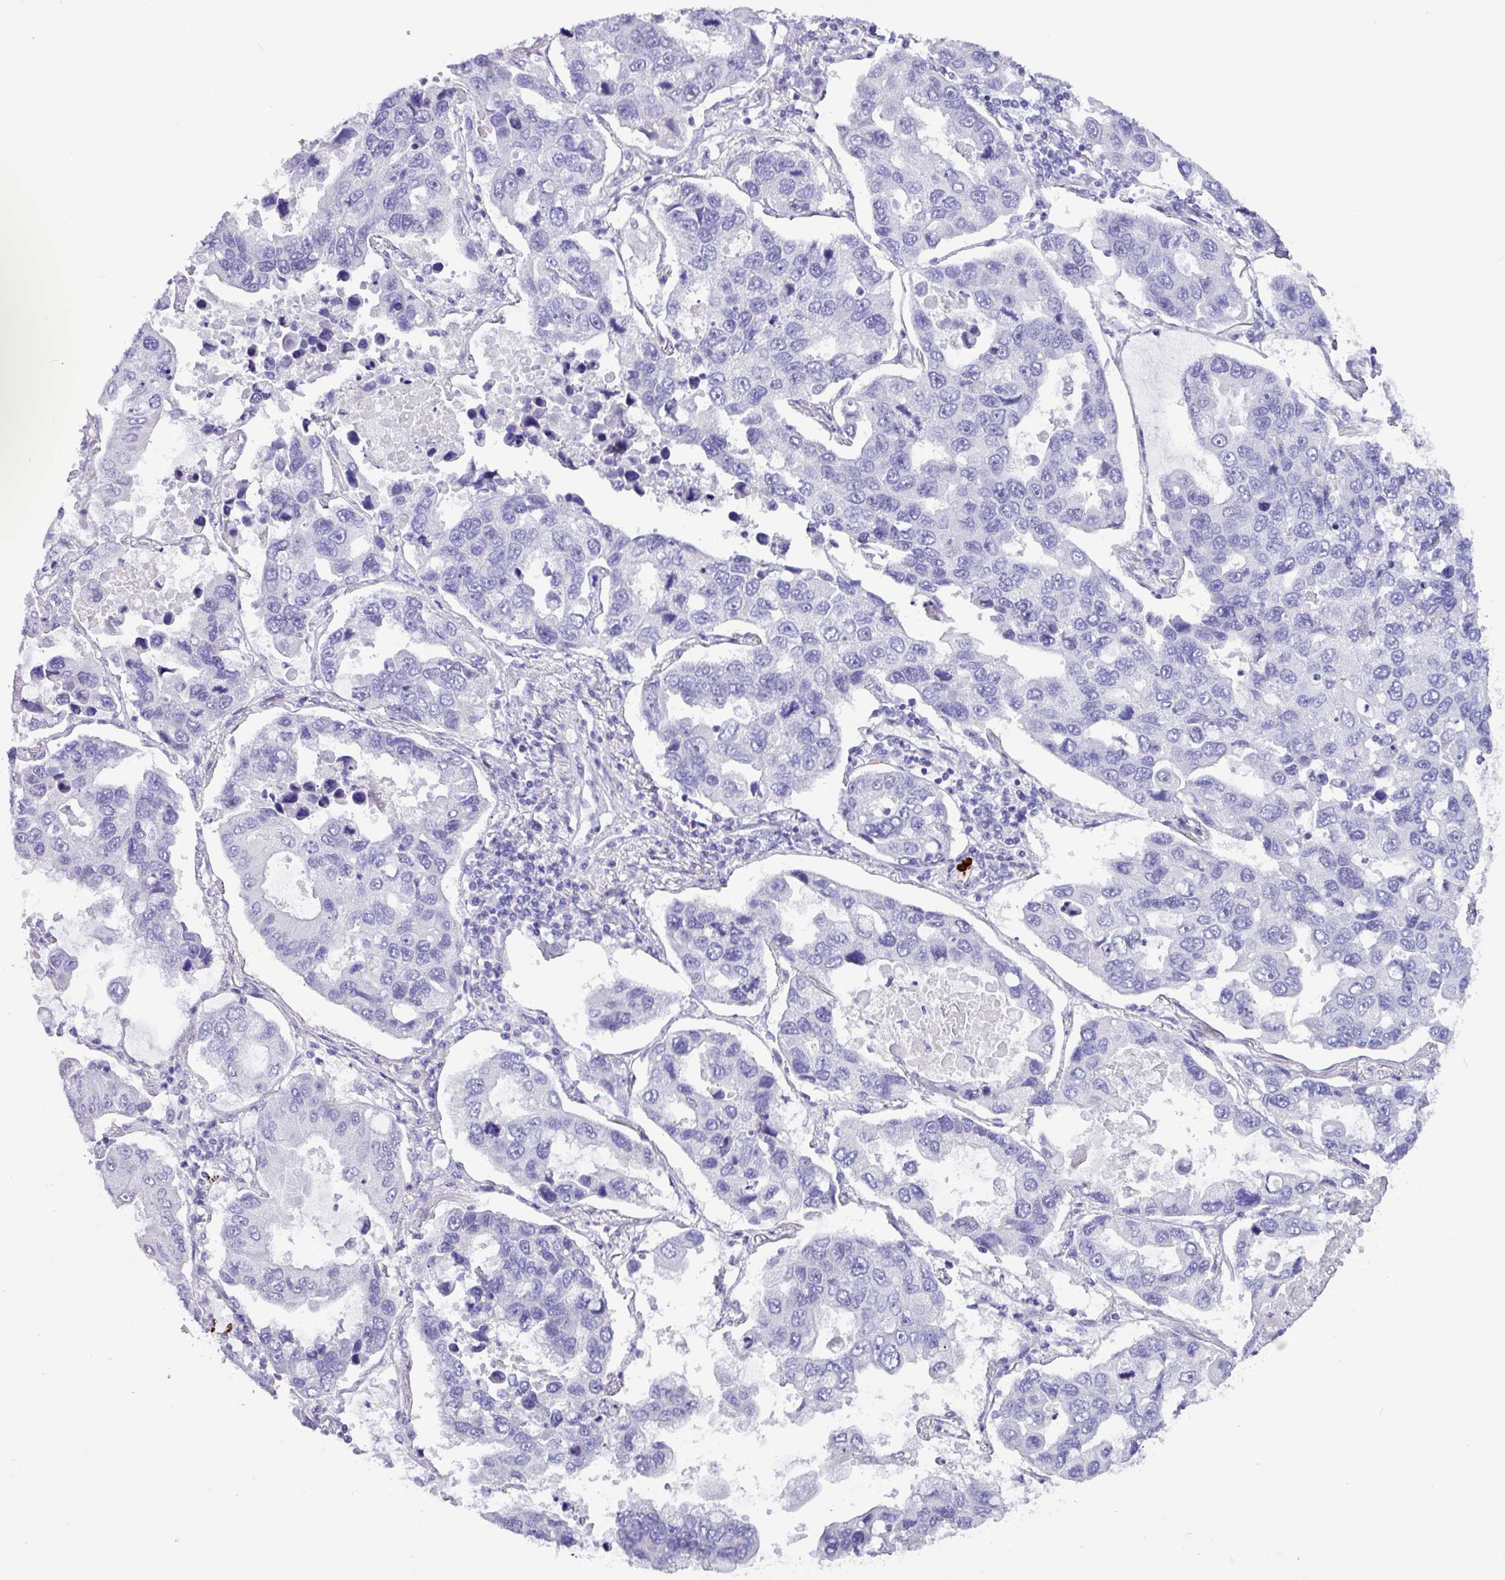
{"staining": {"intensity": "negative", "quantity": "none", "location": "none"}, "tissue": "lung cancer", "cell_type": "Tumor cells", "image_type": "cancer", "snomed": [{"axis": "morphology", "description": "Adenocarcinoma, NOS"}, {"axis": "topography", "description": "Lung"}], "caption": "High magnification brightfield microscopy of lung cancer (adenocarcinoma) stained with DAB (brown) and counterstained with hematoxylin (blue): tumor cells show no significant expression.", "gene": "MRM2", "patient": {"sex": "male", "age": 64}}